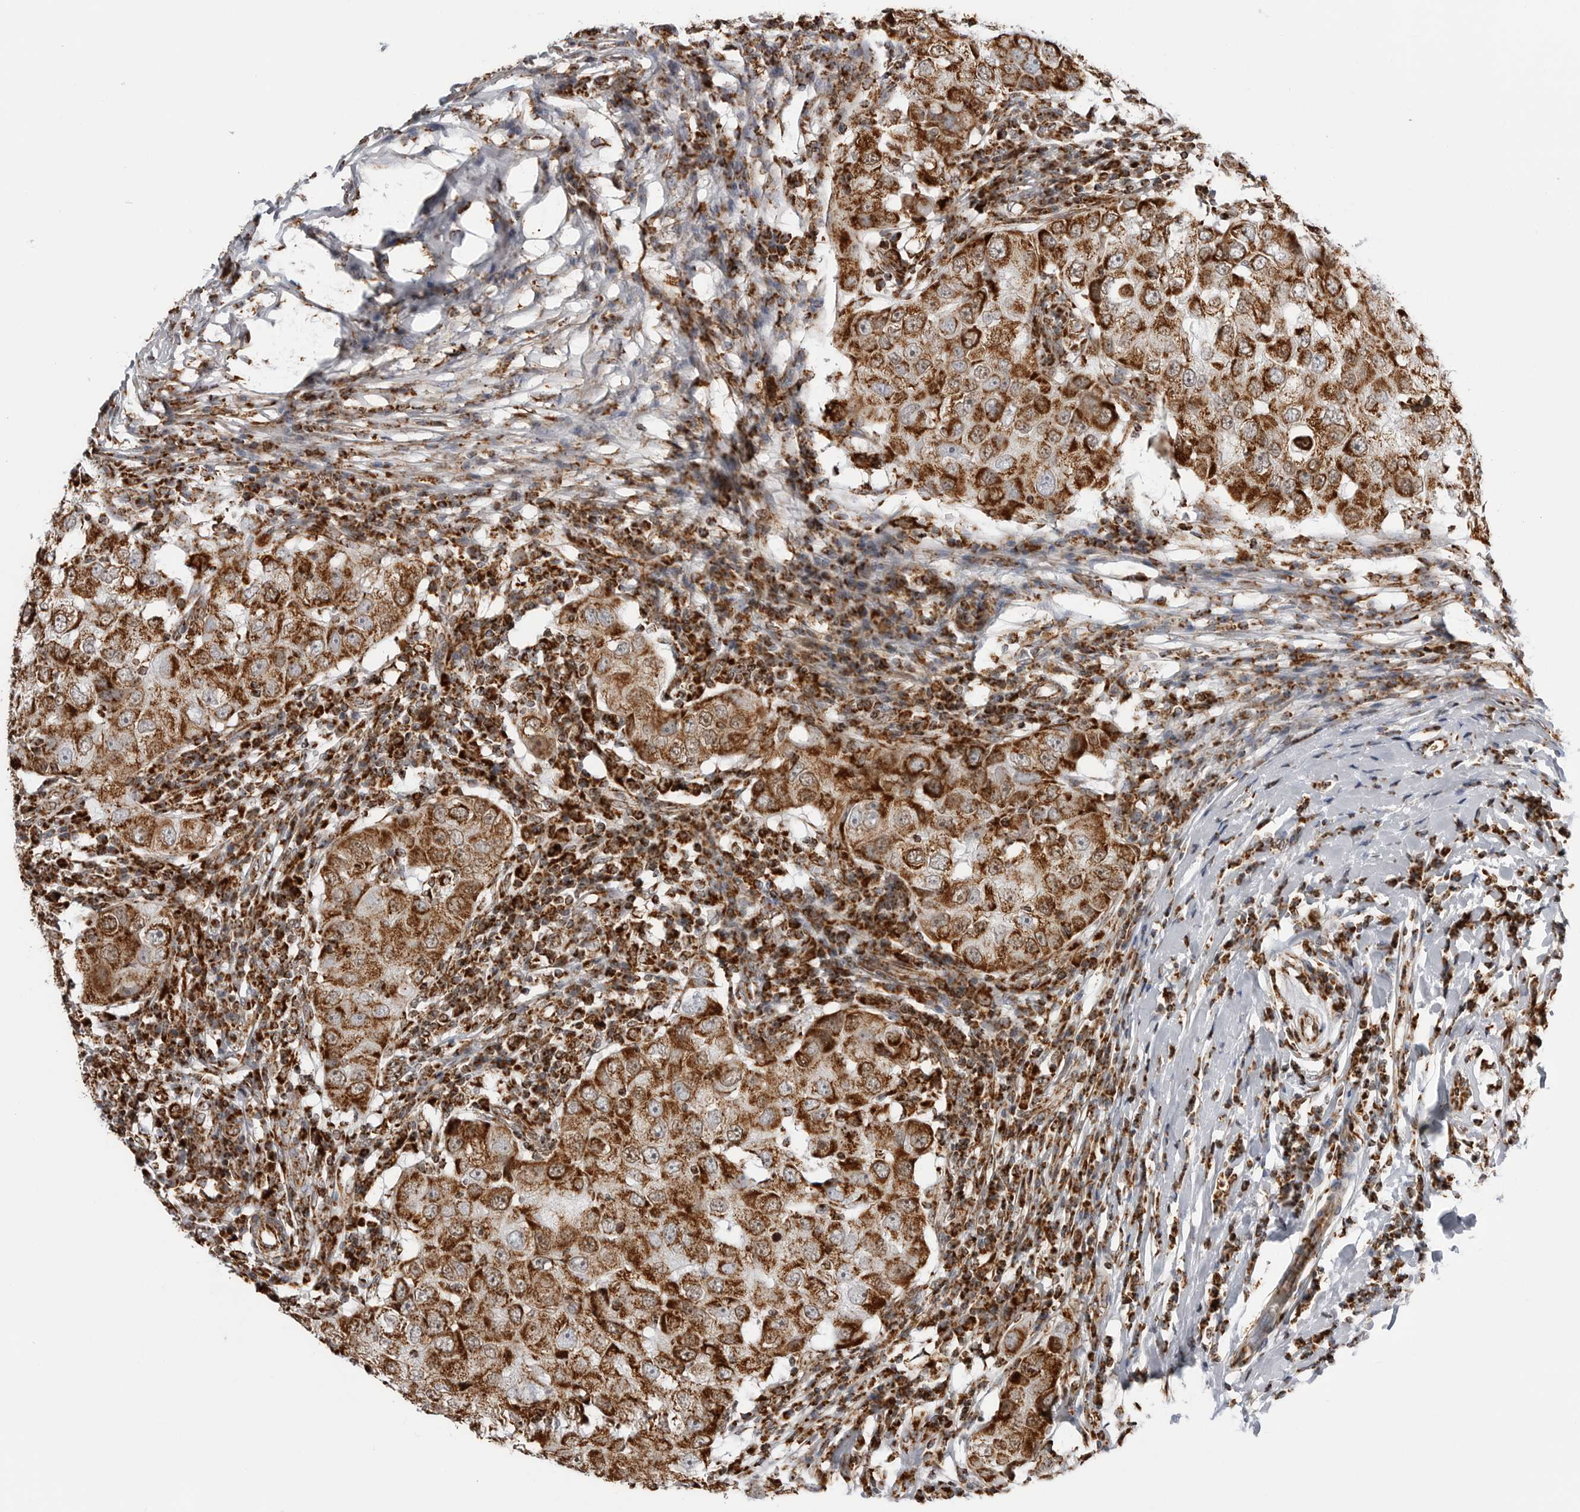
{"staining": {"intensity": "strong", "quantity": ">75%", "location": "cytoplasmic/membranous"}, "tissue": "breast cancer", "cell_type": "Tumor cells", "image_type": "cancer", "snomed": [{"axis": "morphology", "description": "Duct carcinoma"}, {"axis": "topography", "description": "Breast"}], "caption": "Human breast cancer stained for a protein (brown) exhibits strong cytoplasmic/membranous positive expression in approximately >75% of tumor cells.", "gene": "COX5A", "patient": {"sex": "female", "age": 27}}